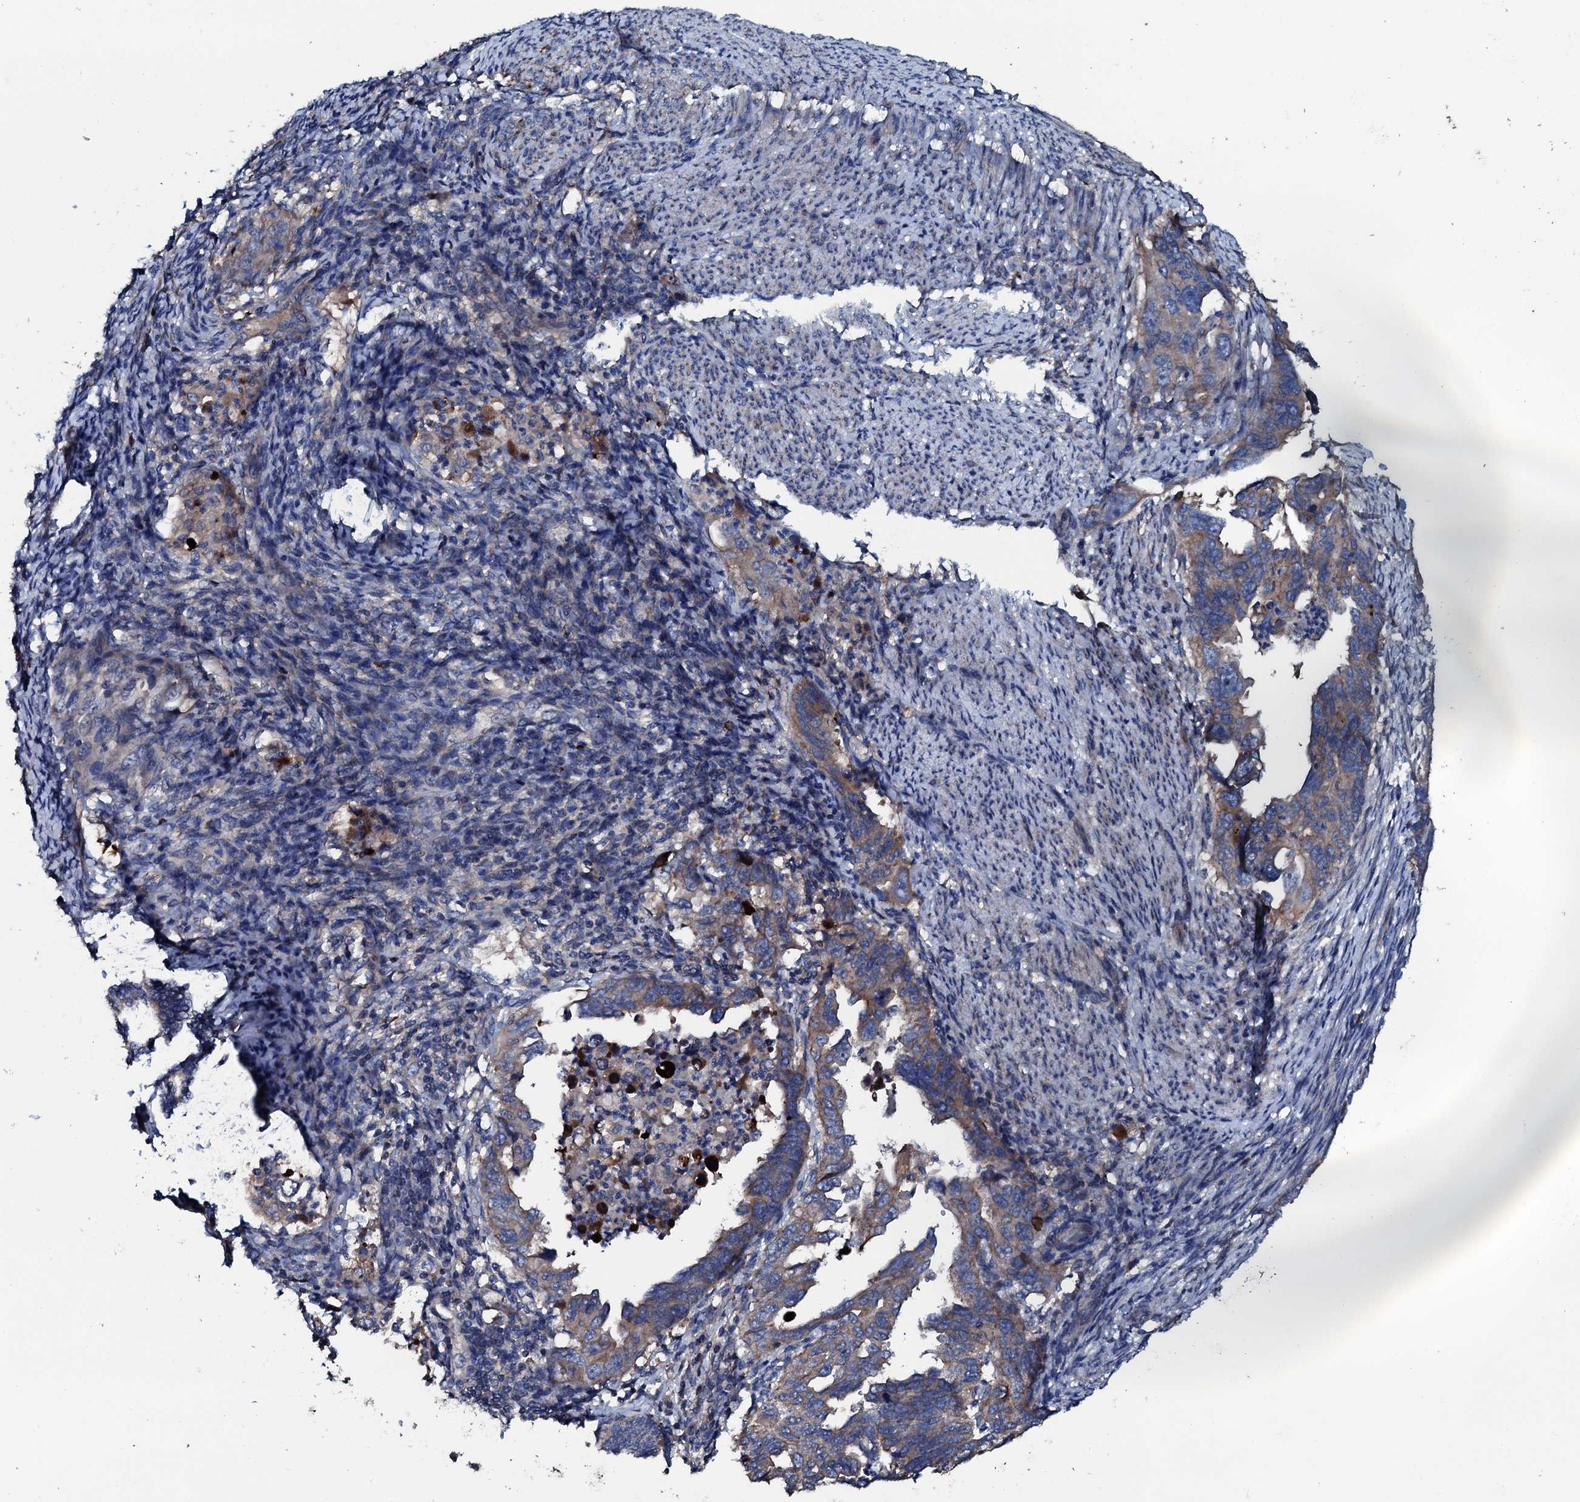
{"staining": {"intensity": "moderate", "quantity": "25%-75%", "location": "cytoplasmic/membranous"}, "tissue": "endometrial cancer", "cell_type": "Tumor cells", "image_type": "cancer", "snomed": [{"axis": "morphology", "description": "Adenocarcinoma, NOS"}, {"axis": "topography", "description": "Endometrium"}], "caption": "Adenocarcinoma (endometrial) stained with a brown dye shows moderate cytoplasmic/membranous positive staining in approximately 25%-75% of tumor cells.", "gene": "NEK1", "patient": {"sex": "female", "age": 65}}